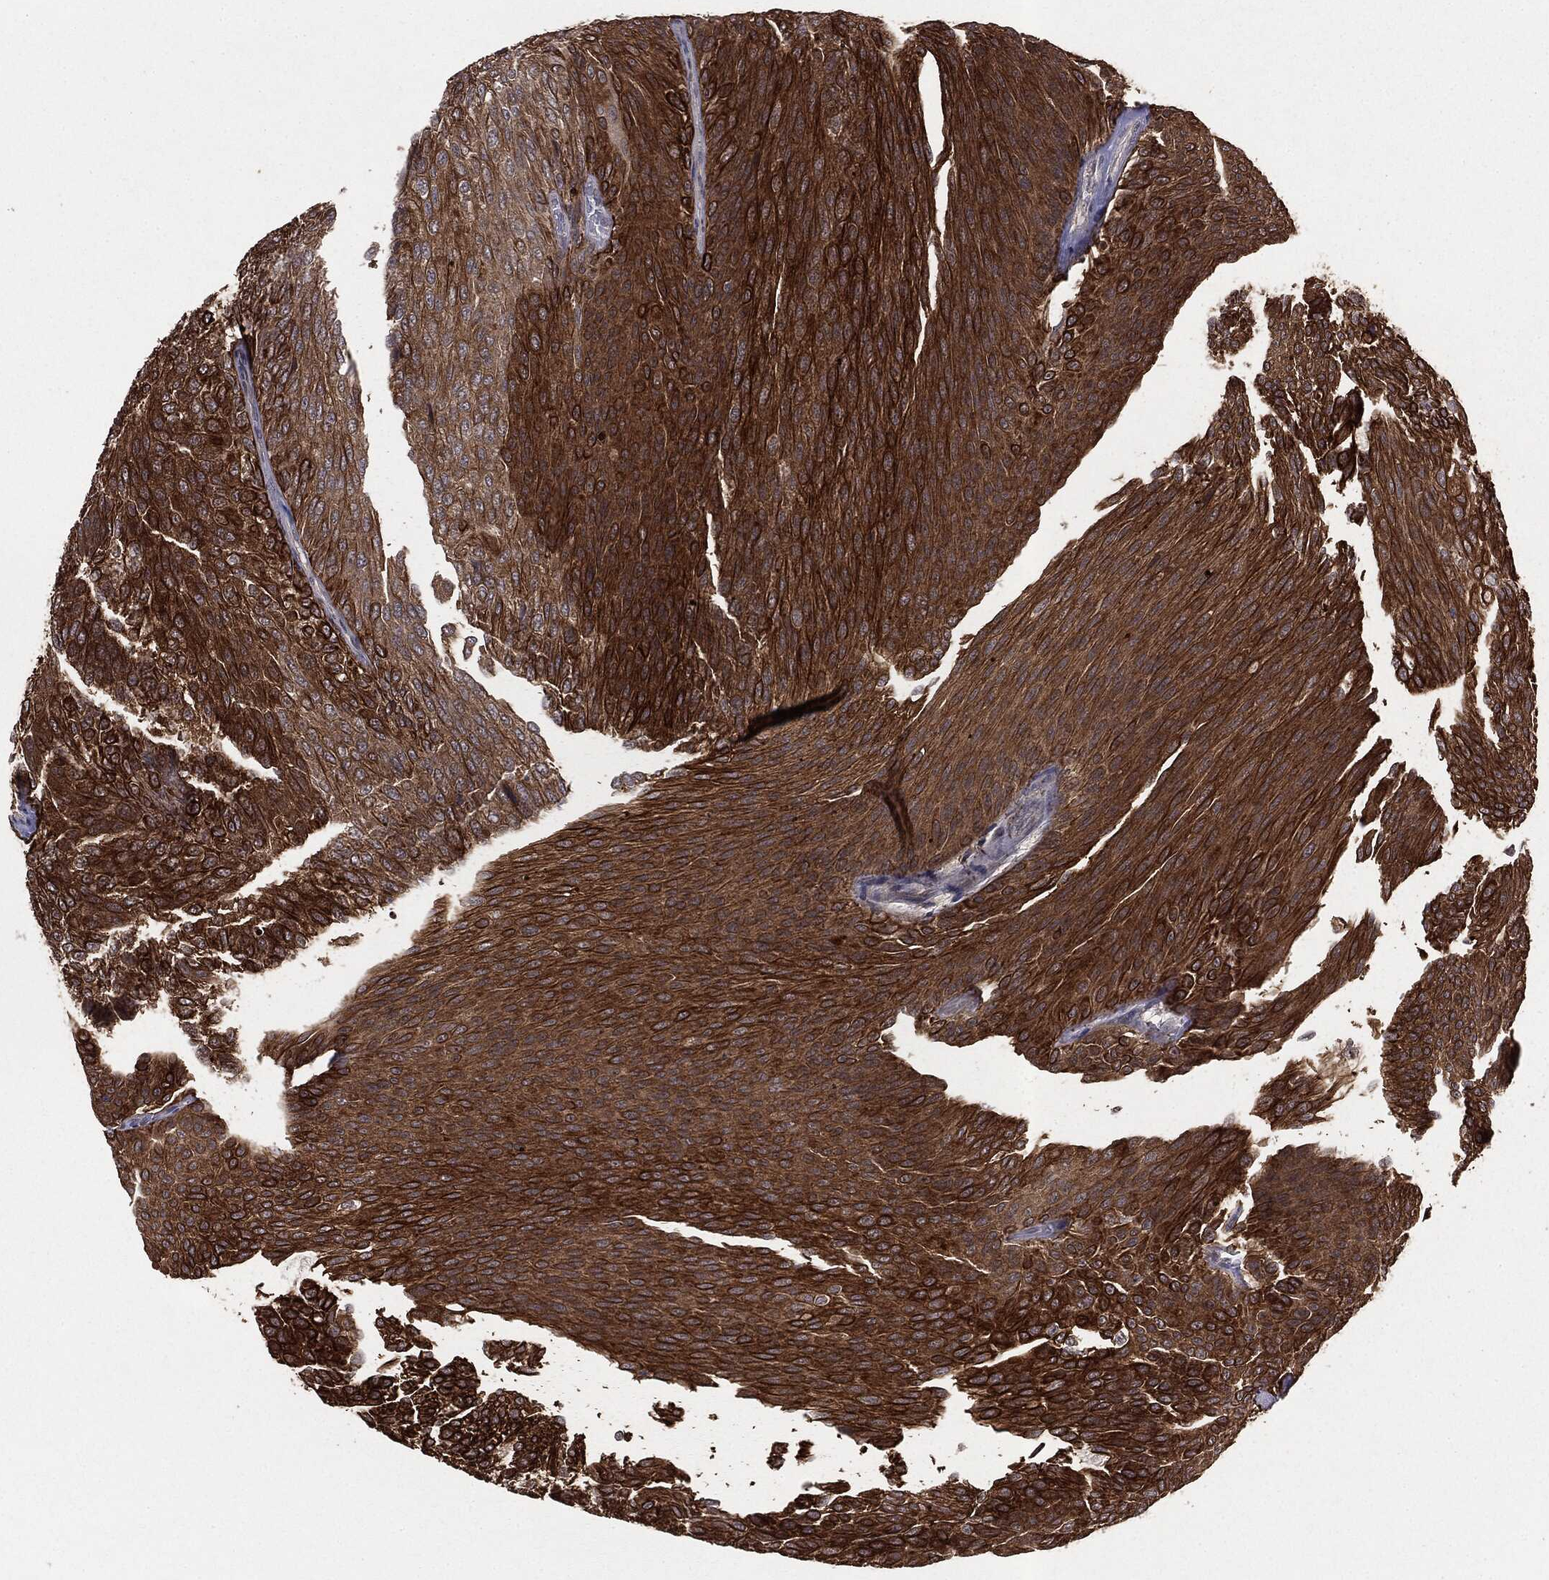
{"staining": {"intensity": "strong", "quantity": ">75%", "location": "cytoplasmic/membranous"}, "tissue": "urothelial cancer", "cell_type": "Tumor cells", "image_type": "cancer", "snomed": [{"axis": "morphology", "description": "Urothelial carcinoma, Low grade"}, {"axis": "topography", "description": "Ureter, NOS"}, {"axis": "topography", "description": "Urinary bladder"}], "caption": "There is high levels of strong cytoplasmic/membranous positivity in tumor cells of urothelial carcinoma (low-grade), as demonstrated by immunohistochemical staining (brown color).", "gene": "KRT7", "patient": {"sex": "male", "age": 78}}